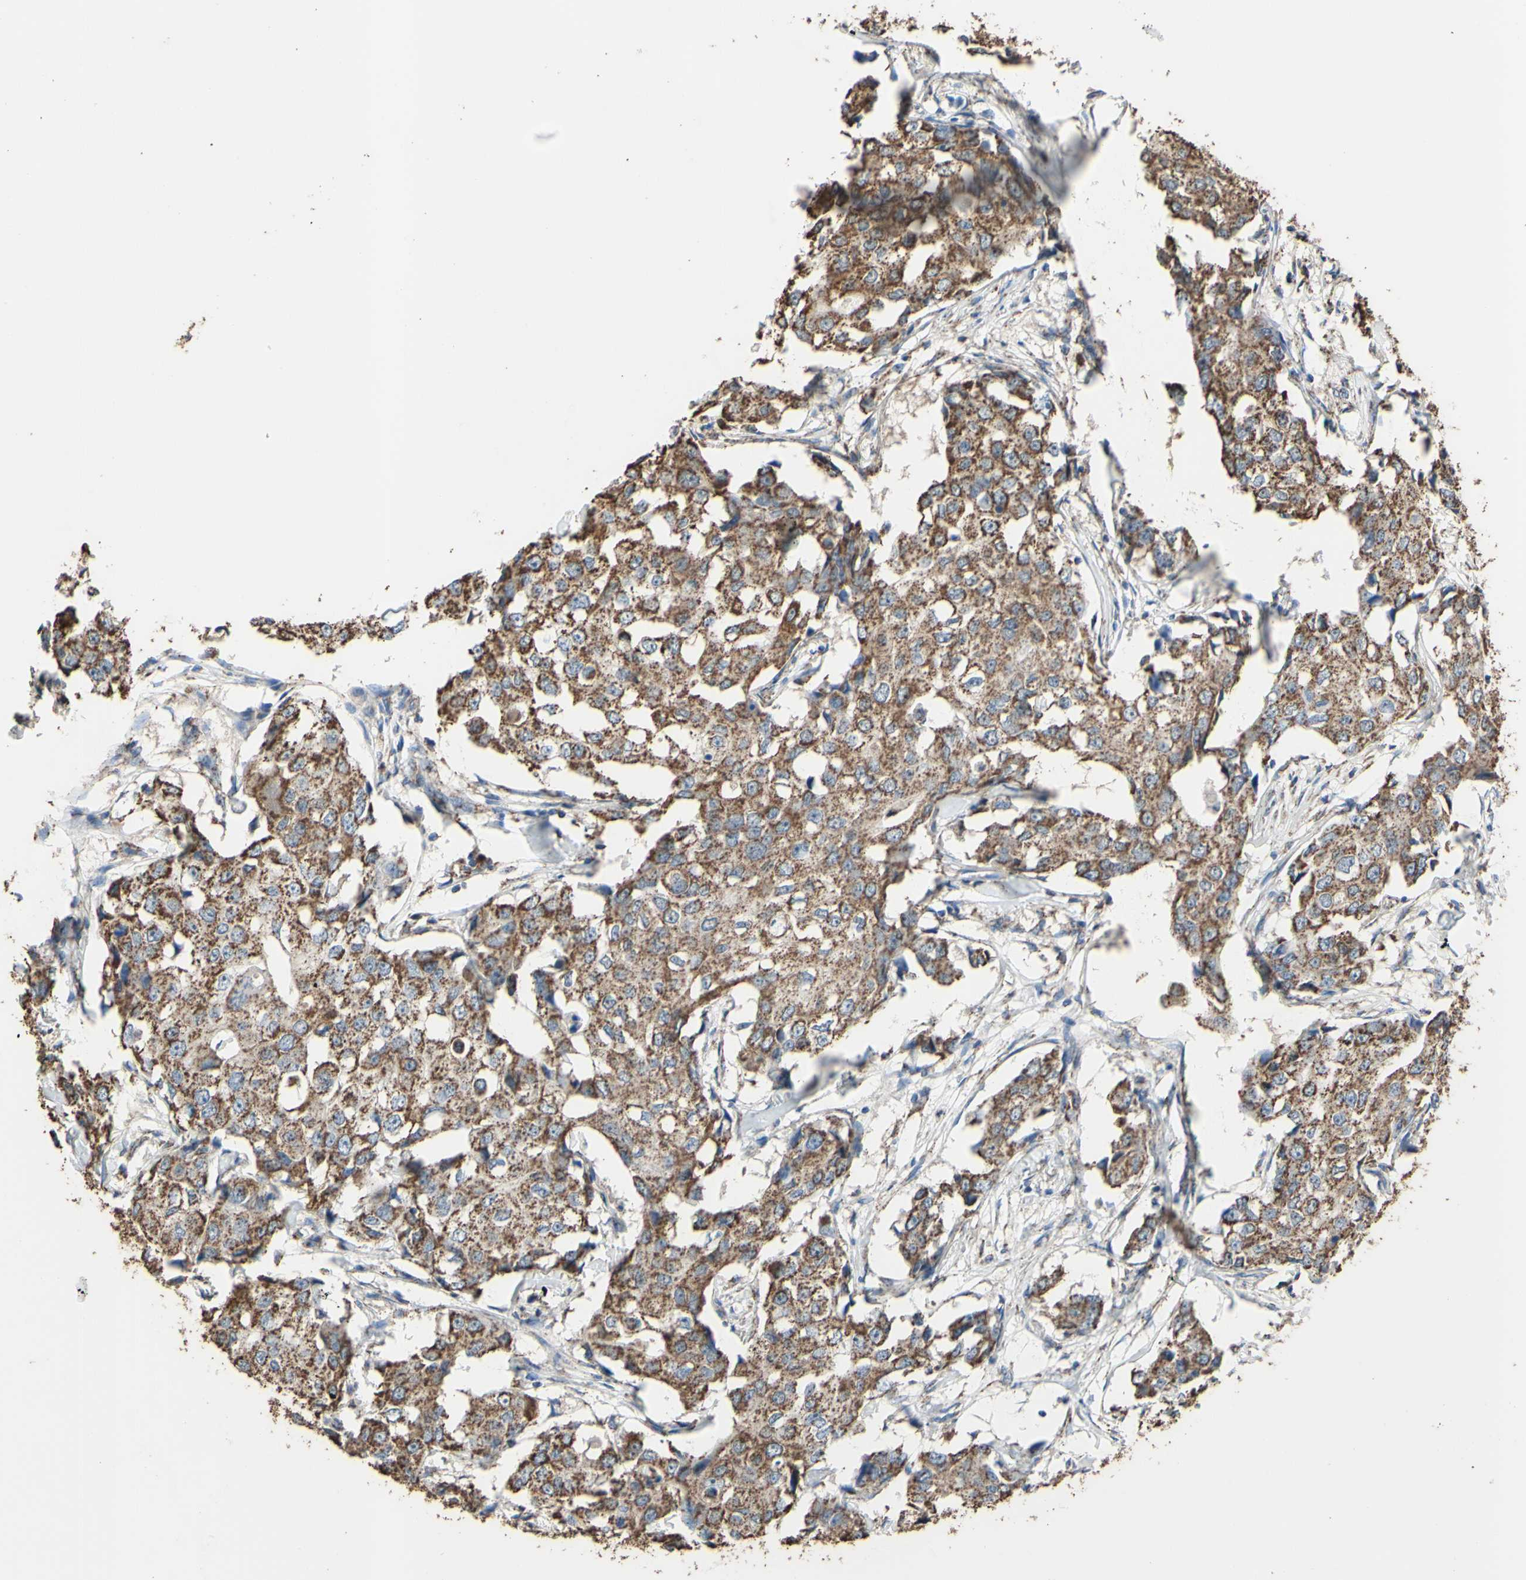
{"staining": {"intensity": "moderate", "quantity": ">75%", "location": "cytoplasmic/membranous"}, "tissue": "breast cancer", "cell_type": "Tumor cells", "image_type": "cancer", "snomed": [{"axis": "morphology", "description": "Duct carcinoma"}, {"axis": "topography", "description": "Breast"}], "caption": "Protein analysis of breast intraductal carcinoma tissue displays moderate cytoplasmic/membranous positivity in about >75% of tumor cells.", "gene": "CMKLR2", "patient": {"sex": "female", "age": 27}}